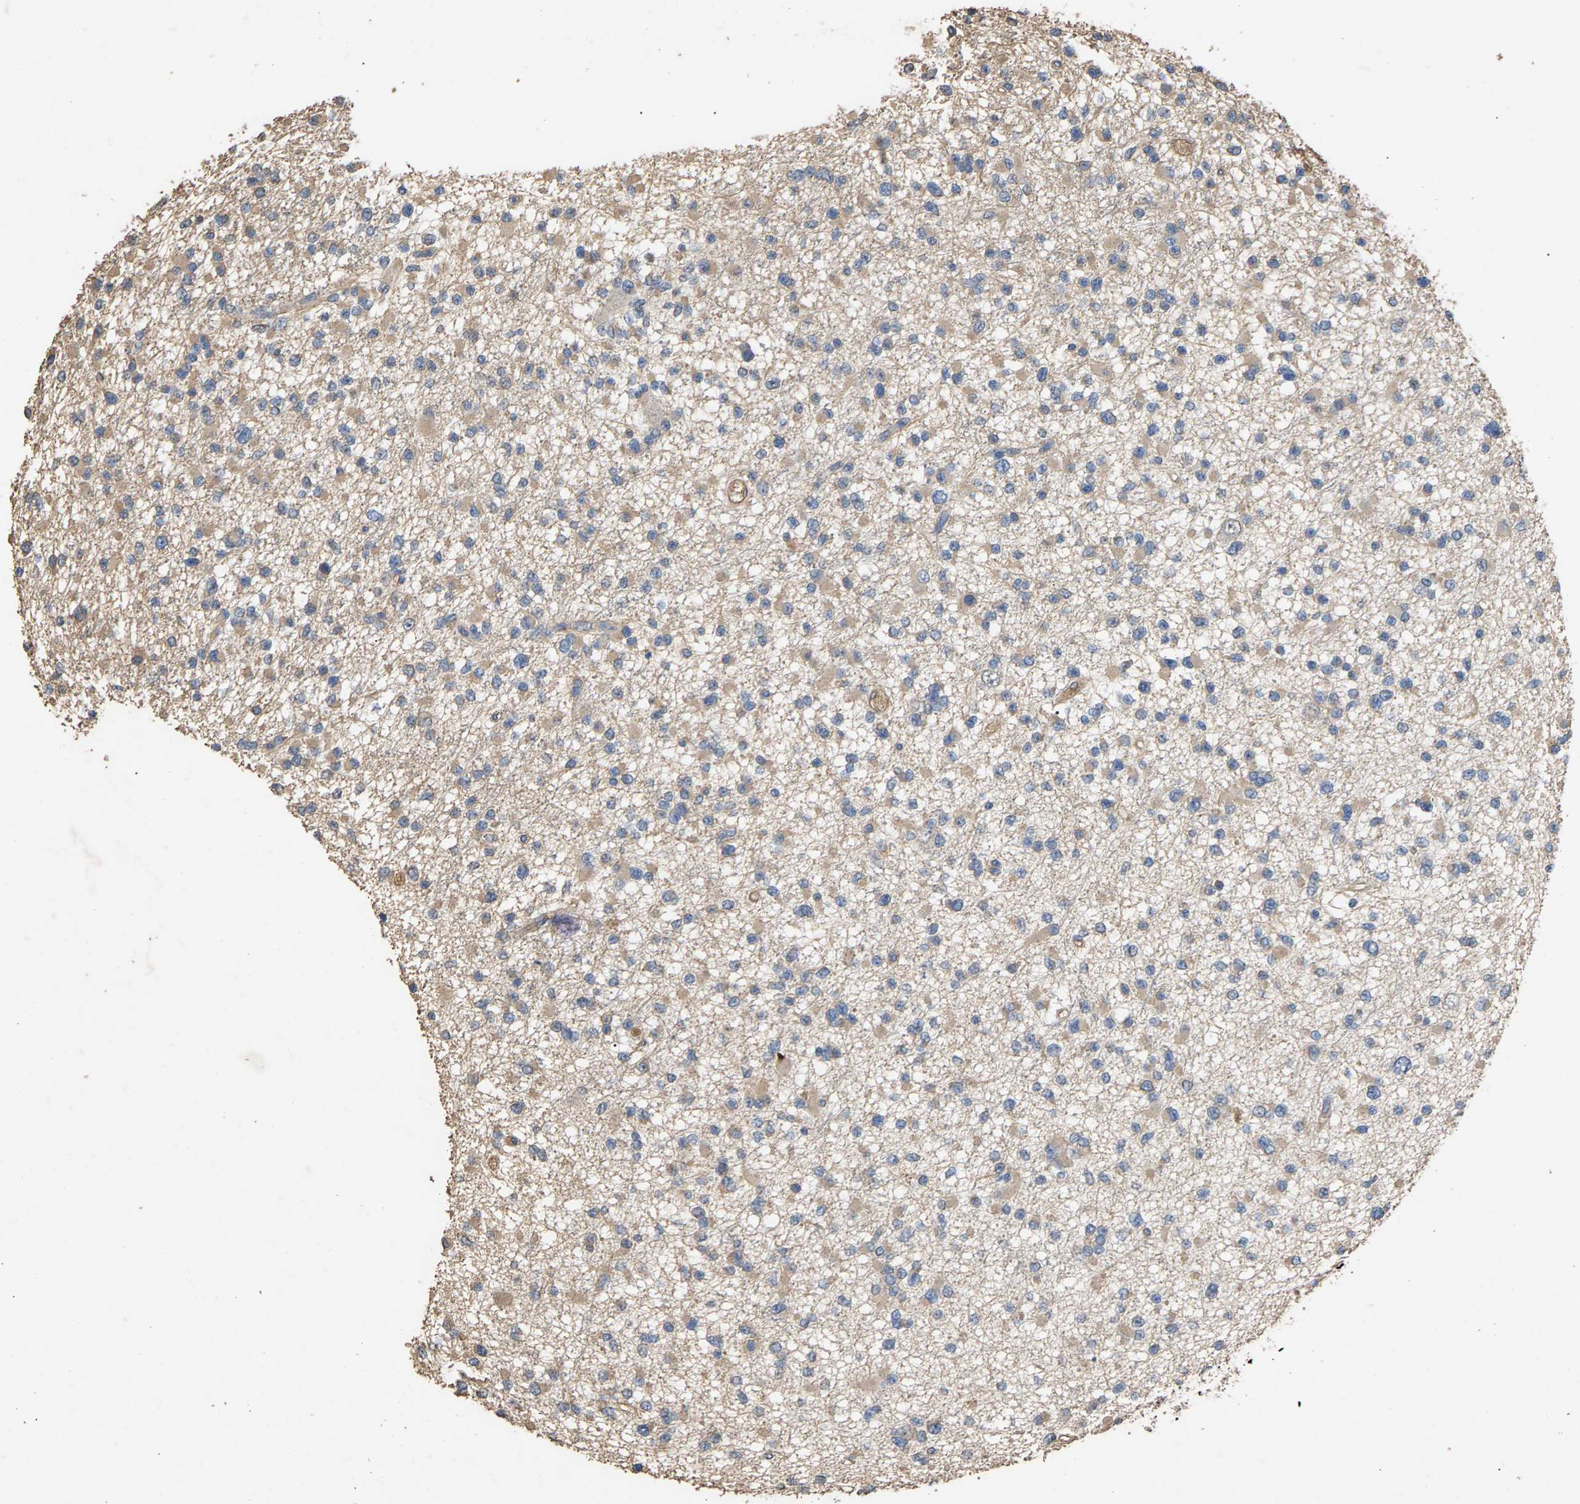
{"staining": {"intensity": "weak", "quantity": "<25%", "location": "cytoplasmic/membranous"}, "tissue": "glioma", "cell_type": "Tumor cells", "image_type": "cancer", "snomed": [{"axis": "morphology", "description": "Glioma, malignant, Low grade"}, {"axis": "topography", "description": "Brain"}], "caption": "Immunohistochemistry (IHC) micrograph of human glioma stained for a protein (brown), which demonstrates no expression in tumor cells.", "gene": "HTRA3", "patient": {"sex": "female", "age": 22}}